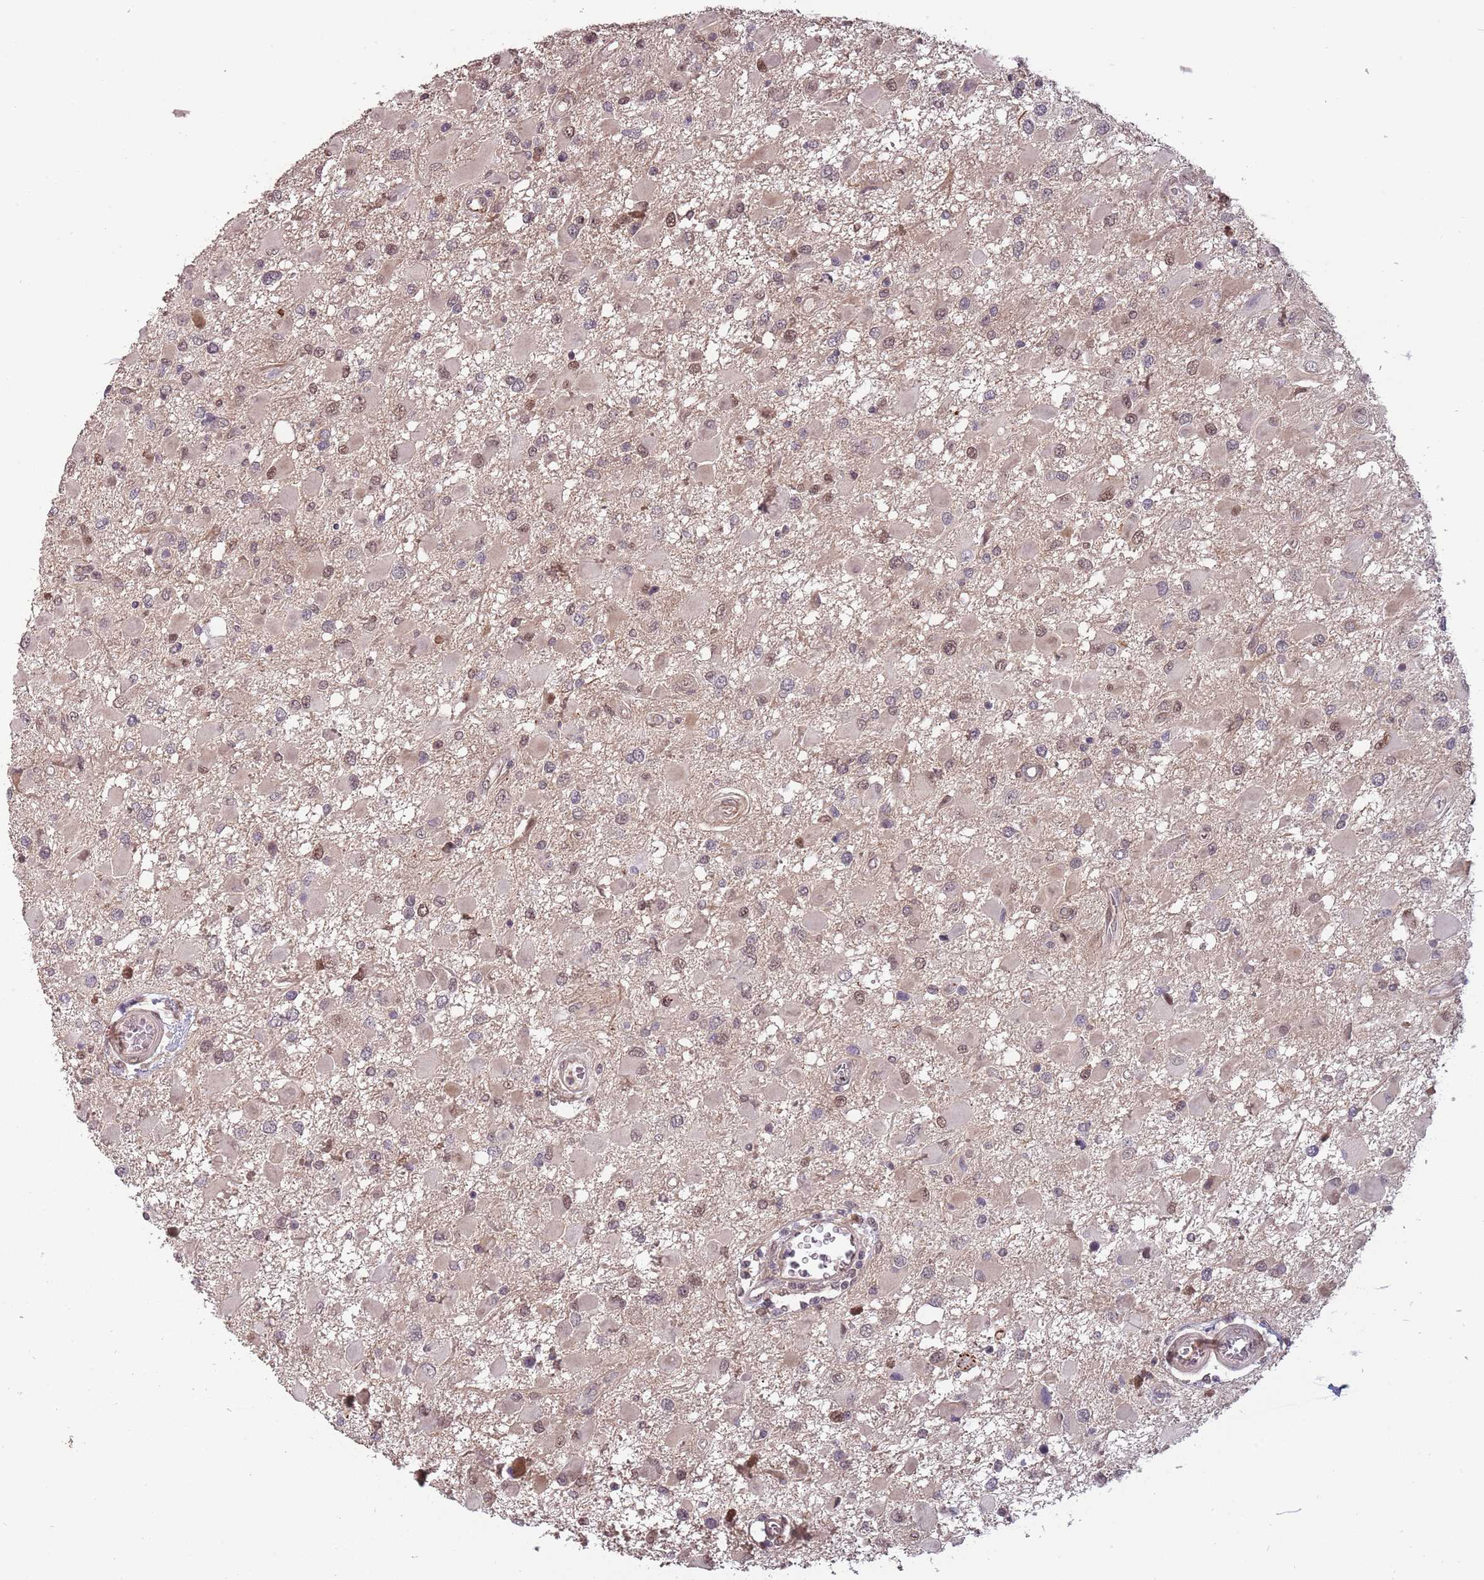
{"staining": {"intensity": "moderate", "quantity": "<25%", "location": "nuclear"}, "tissue": "glioma", "cell_type": "Tumor cells", "image_type": "cancer", "snomed": [{"axis": "morphology", "description": "Glioma, malignant, High grade"}, {"axis": "topography", "description": "Brain"}], "caption": "Immunohistochemistry micrograph of human malignant glioma (high-grade) stained for a protein (brown), which demonstrates low levels of moderate nuclear expression in approximately <25% of tumor cells.", "gene": "ZBTB5", "patient": {"sex": "male", "age": 53}}